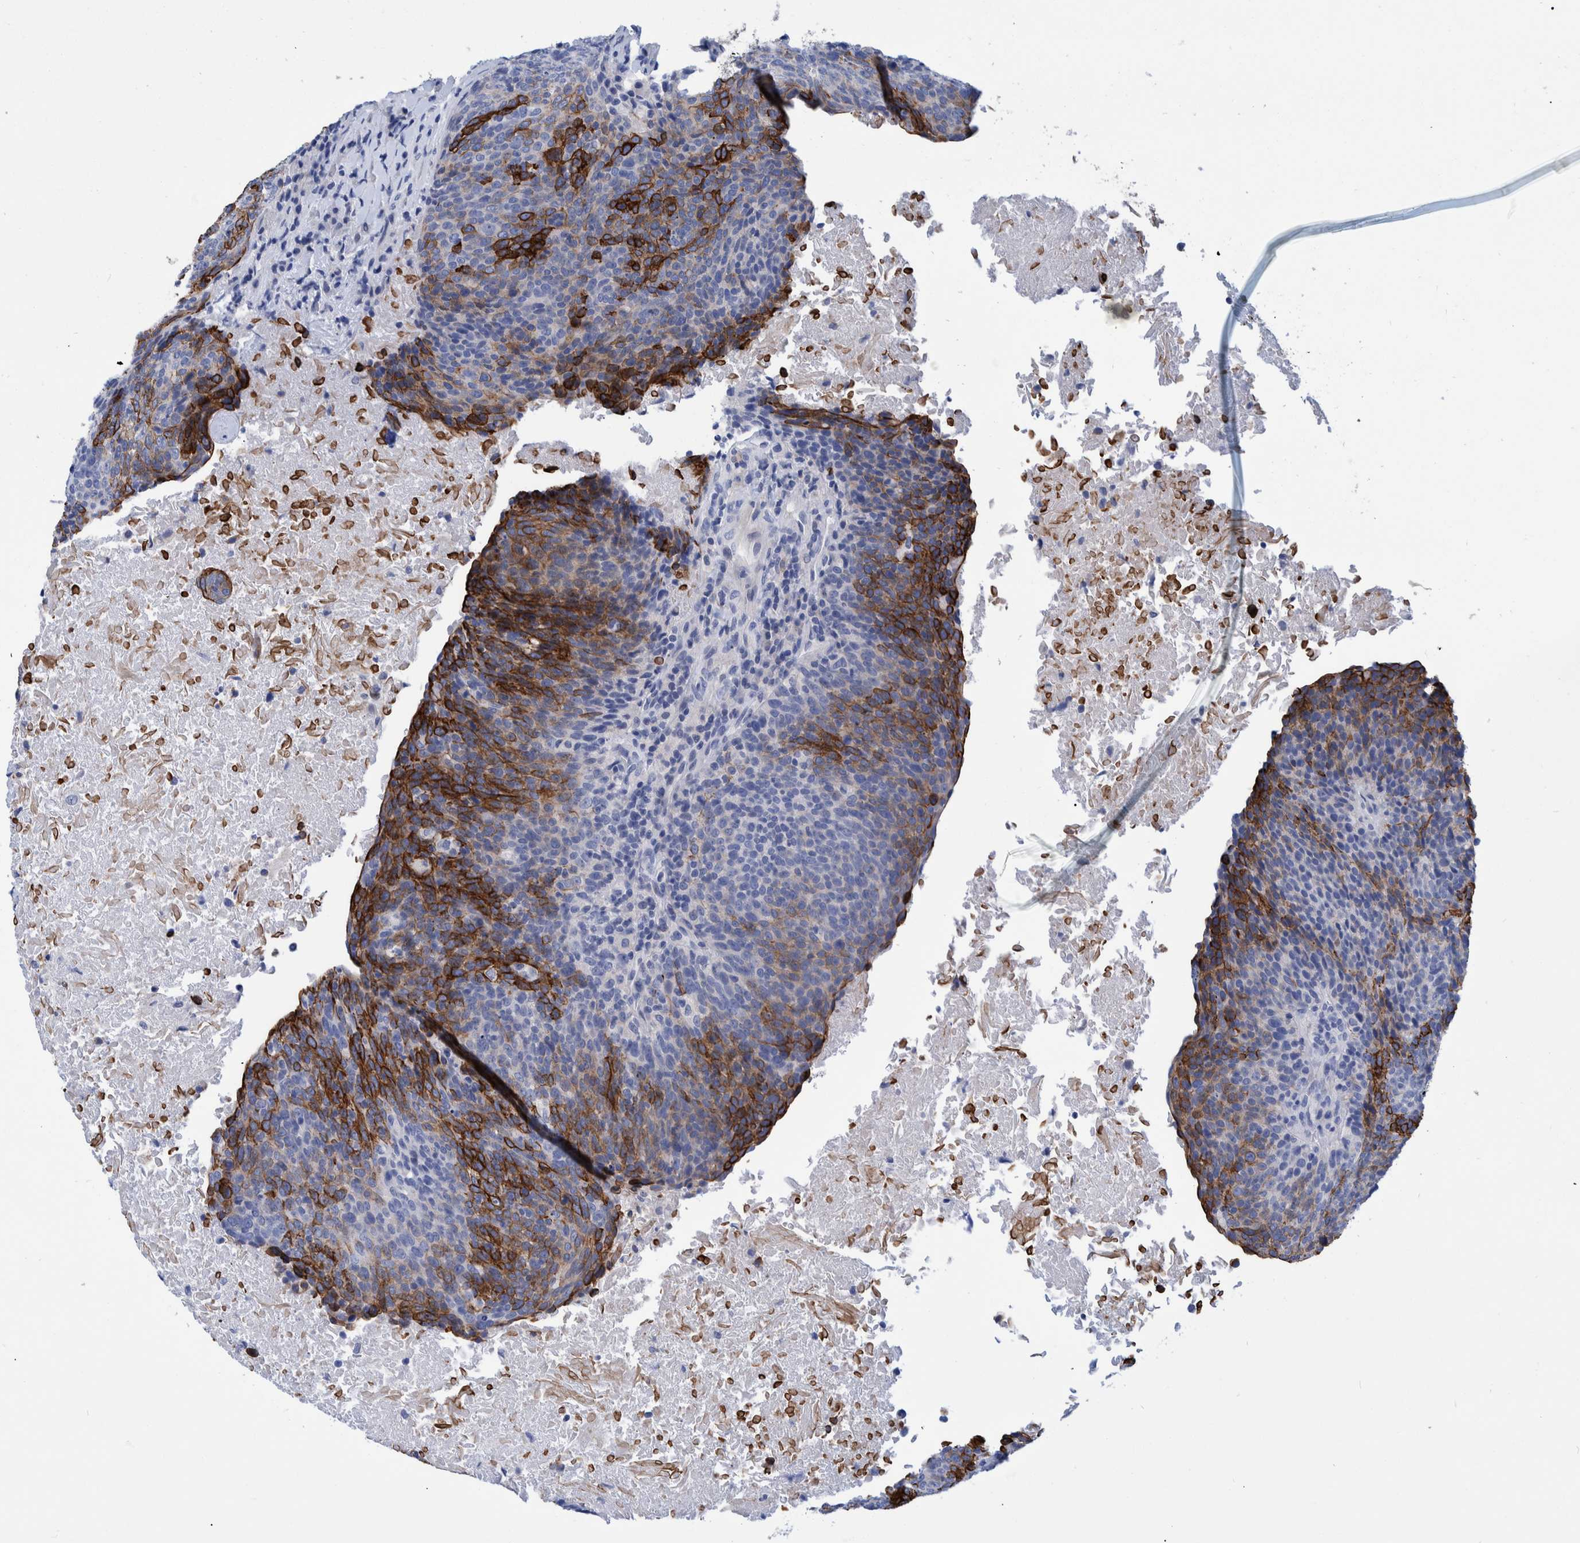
{"staining": {"intensity": "strong", "quantity": "25%-75%", "location": "cytoplasmic/membranous"}, "tissue": "head and neck cancer", "cell_type": "Tumor cells", "image_type": "cancer", "snomed": [{"axis": "morphology", "description": "Squamous cell carcinoma, NOS"}, {"axis": "morphology", "description": "Squamous cell carcinoma, metastatic, NOS"}, {"axis": "topography", "description": "Lymph node"}, {"axis": "topography", "description": "Head-Neck"}], "caption": "Brown immunohistochemical staining in human head and neck squamous cell carcinoma exhibits strong cytoplasmic/membranous staining in about 25%-75% of tumor cells.", "gene": "MKS1", "patient": {"sex": "male", "age": 62}}